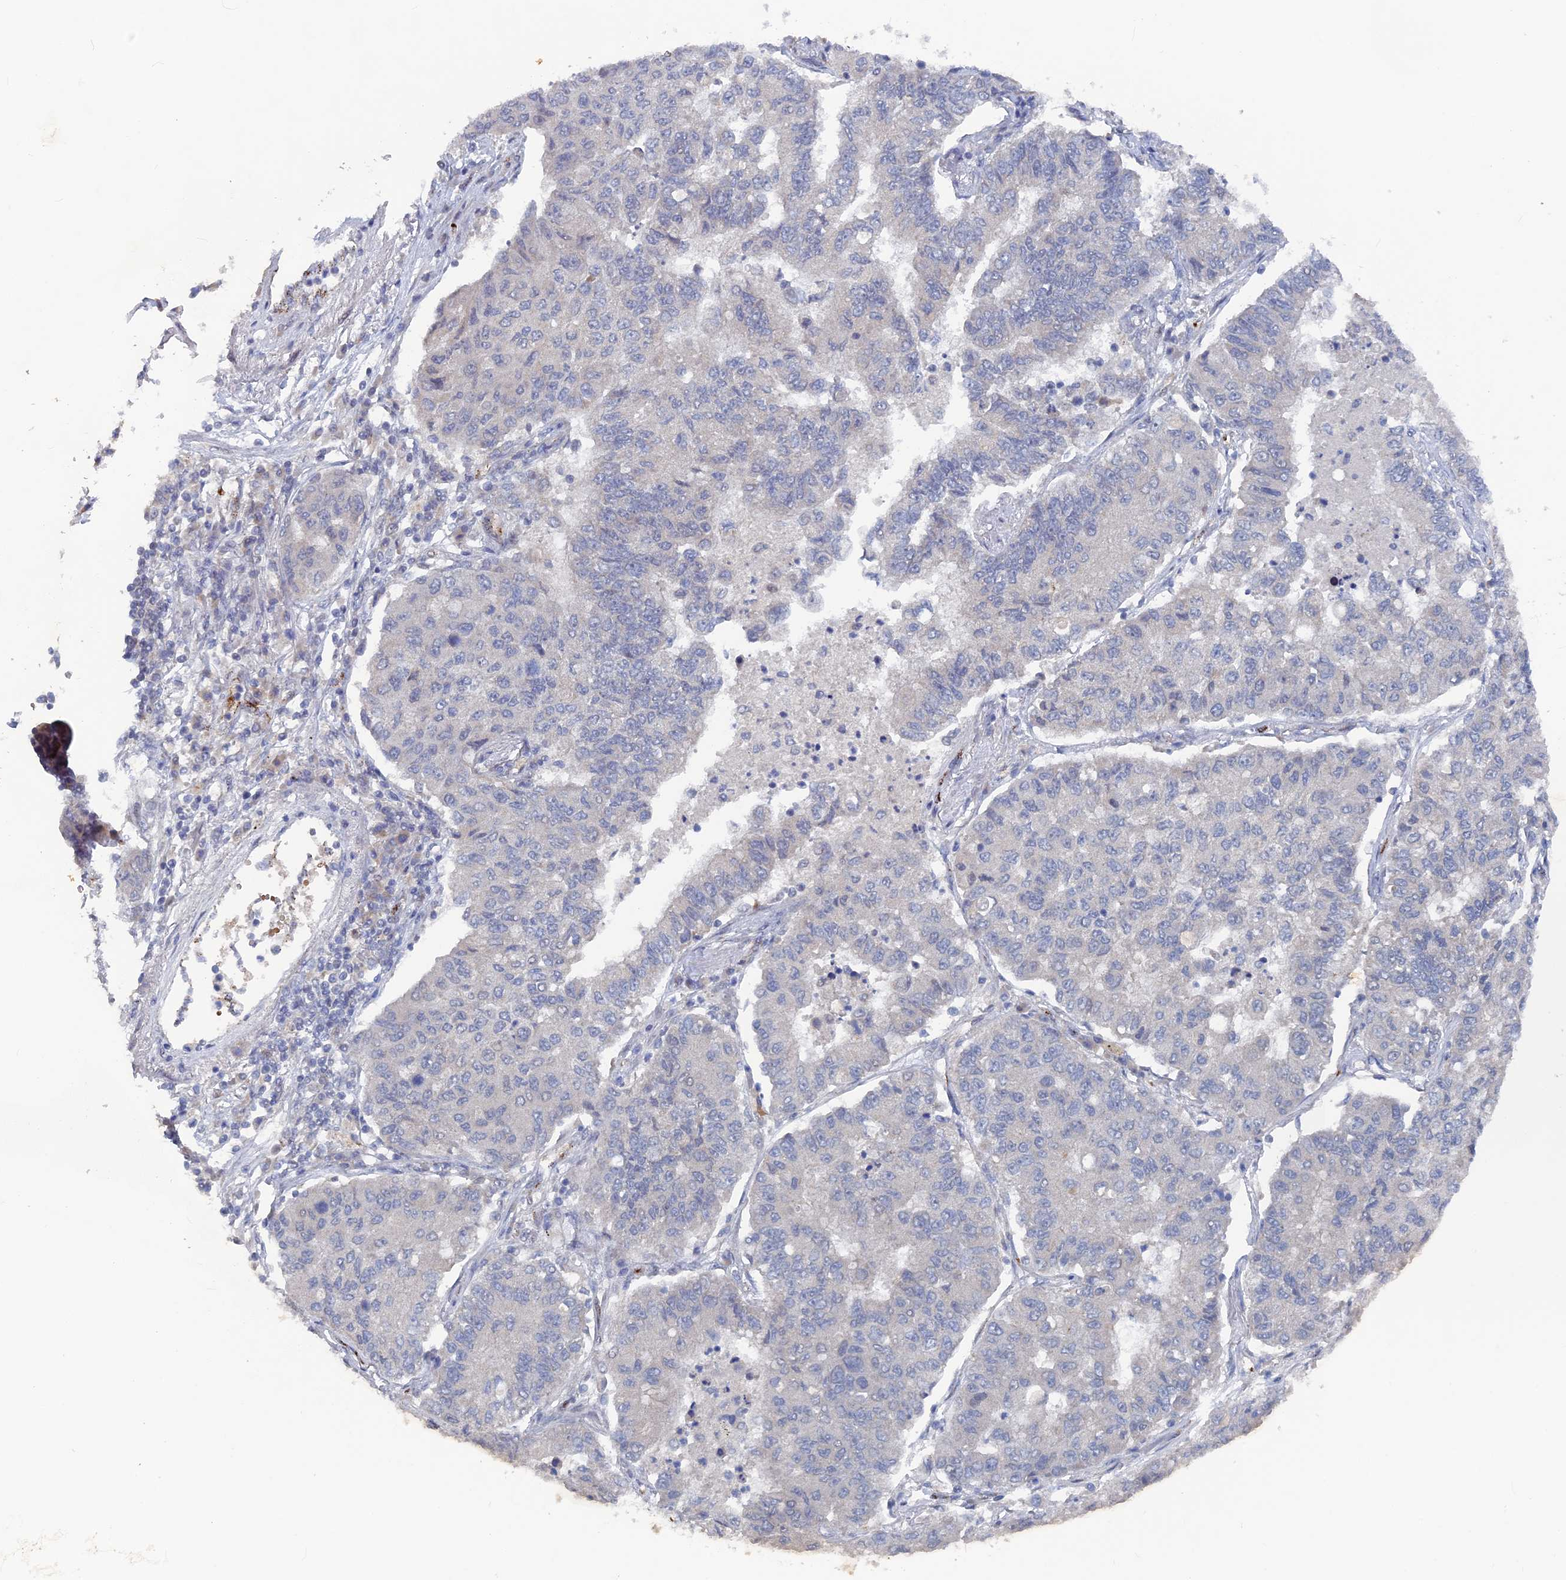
{"staining": {"intensity": "negative", "quantity": "none", "location": "none"}, "tissue": "lung cancer", "cell_type": "Tumor cells", "image_type": "cancer", "snomed": [{"axis": "morphology", "description": "Squamous cell carcinoma, NOS"}, {"axis": "topography", "description": "Lung"}], "caption": "There is no significant expression in tumor cells of lung cancer (squamous cell carcinoma).", "gene": "SH3D21", "patient": {"sex": "male", "age": 74}}